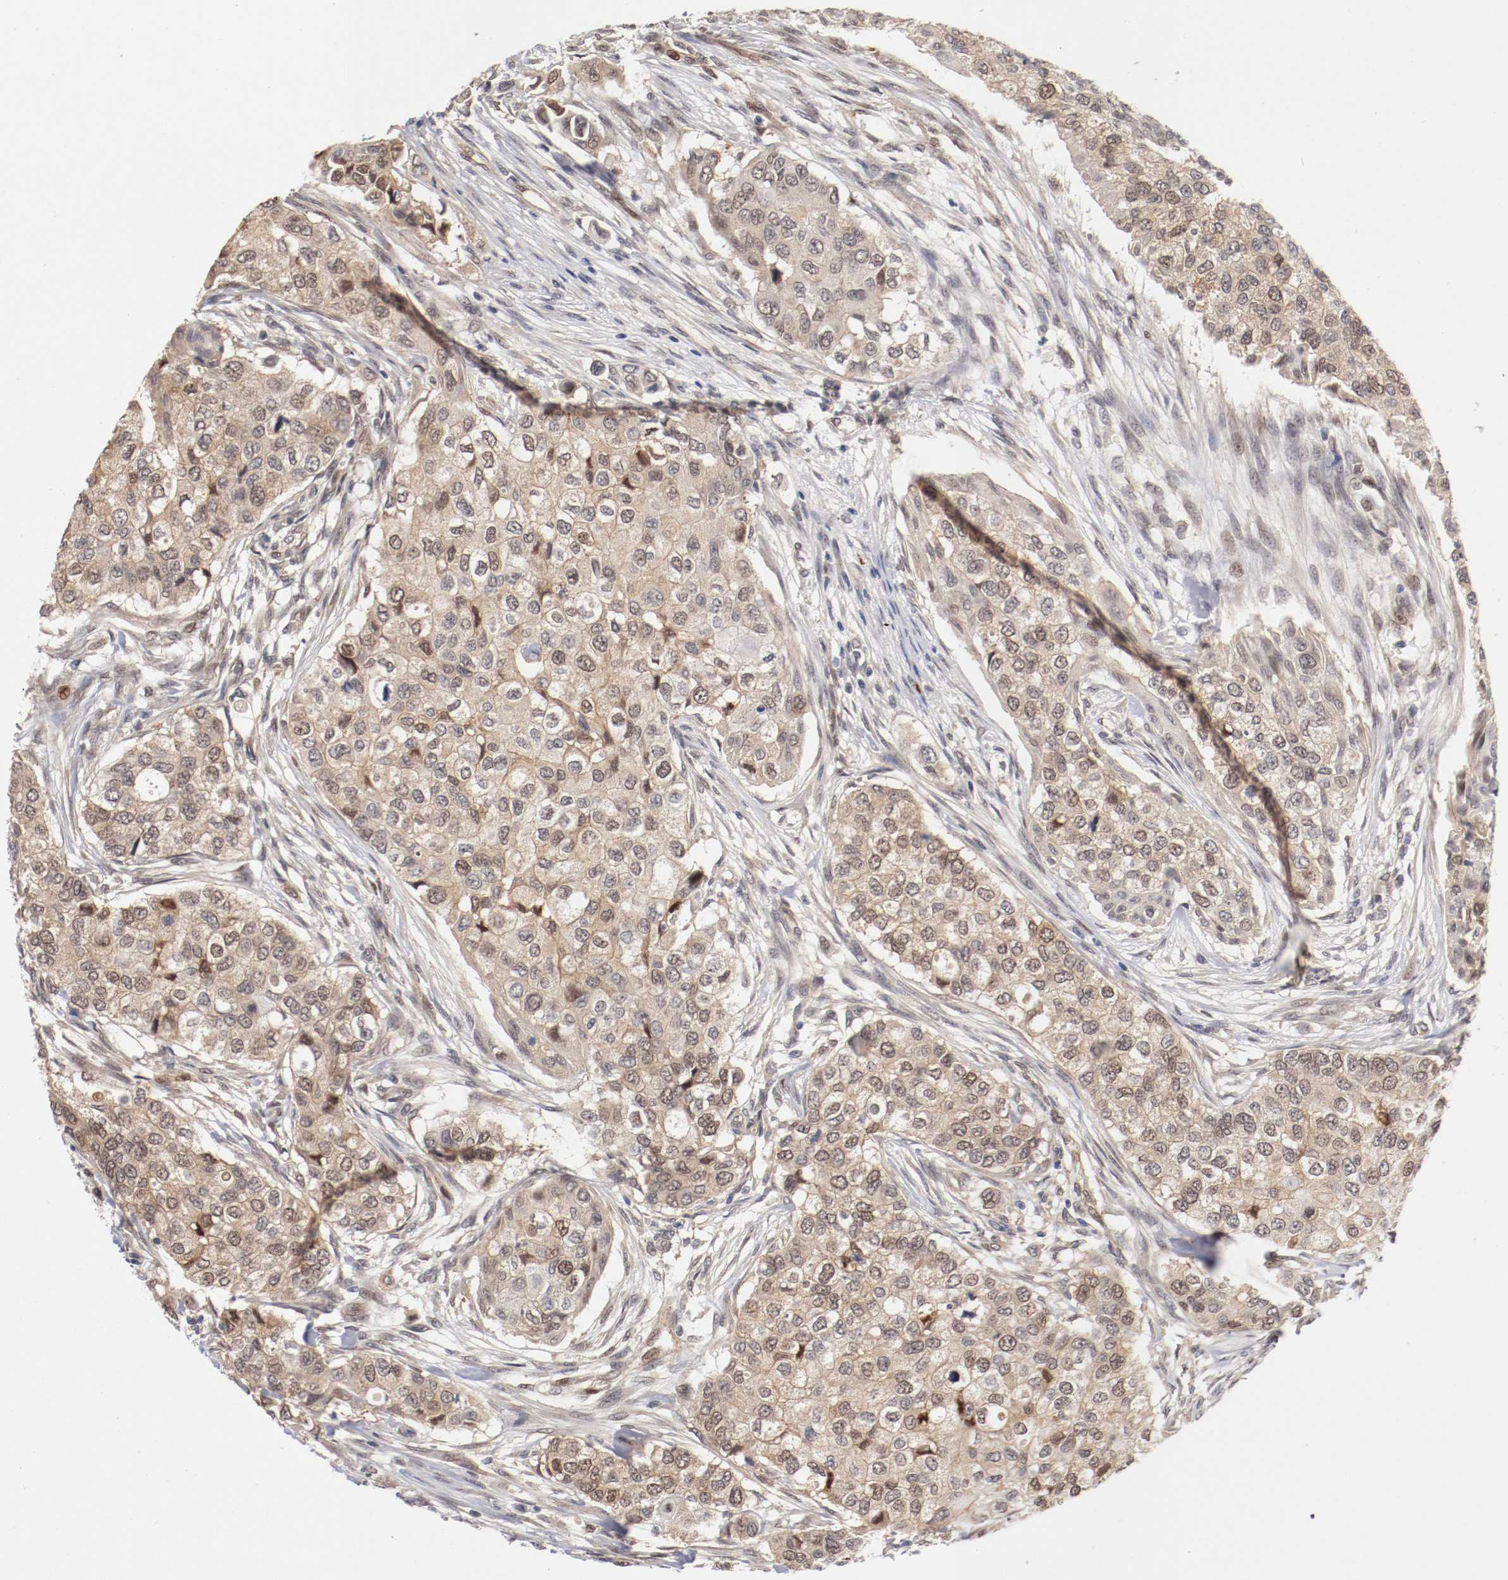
{"staining": {"intensity": "weak", "quantity": ">75%", "location": "cytoplasmic/membranous,nuclear"}, "tissue": "breast cancer", "cell_type": "Tumor cells", "image_type": "cancer", "snomed": [{"axis": "morphology", "description": "Normal tissue, NOS"}, {"axis": "morphology", "description": "Duct carcinoma"}, {"axis": "topography", "description": "Breast"}], "caption": "A photomicrograph showing weak cytoplasmic/membranous and nuclear expression in about >75% of tumor cells in infiltrating ductal carcinoma (breast), as visualized by brown immunohistochemical staining.", "gene": "DNMT3B", "patient": {"sex": "female", "age": 49}}